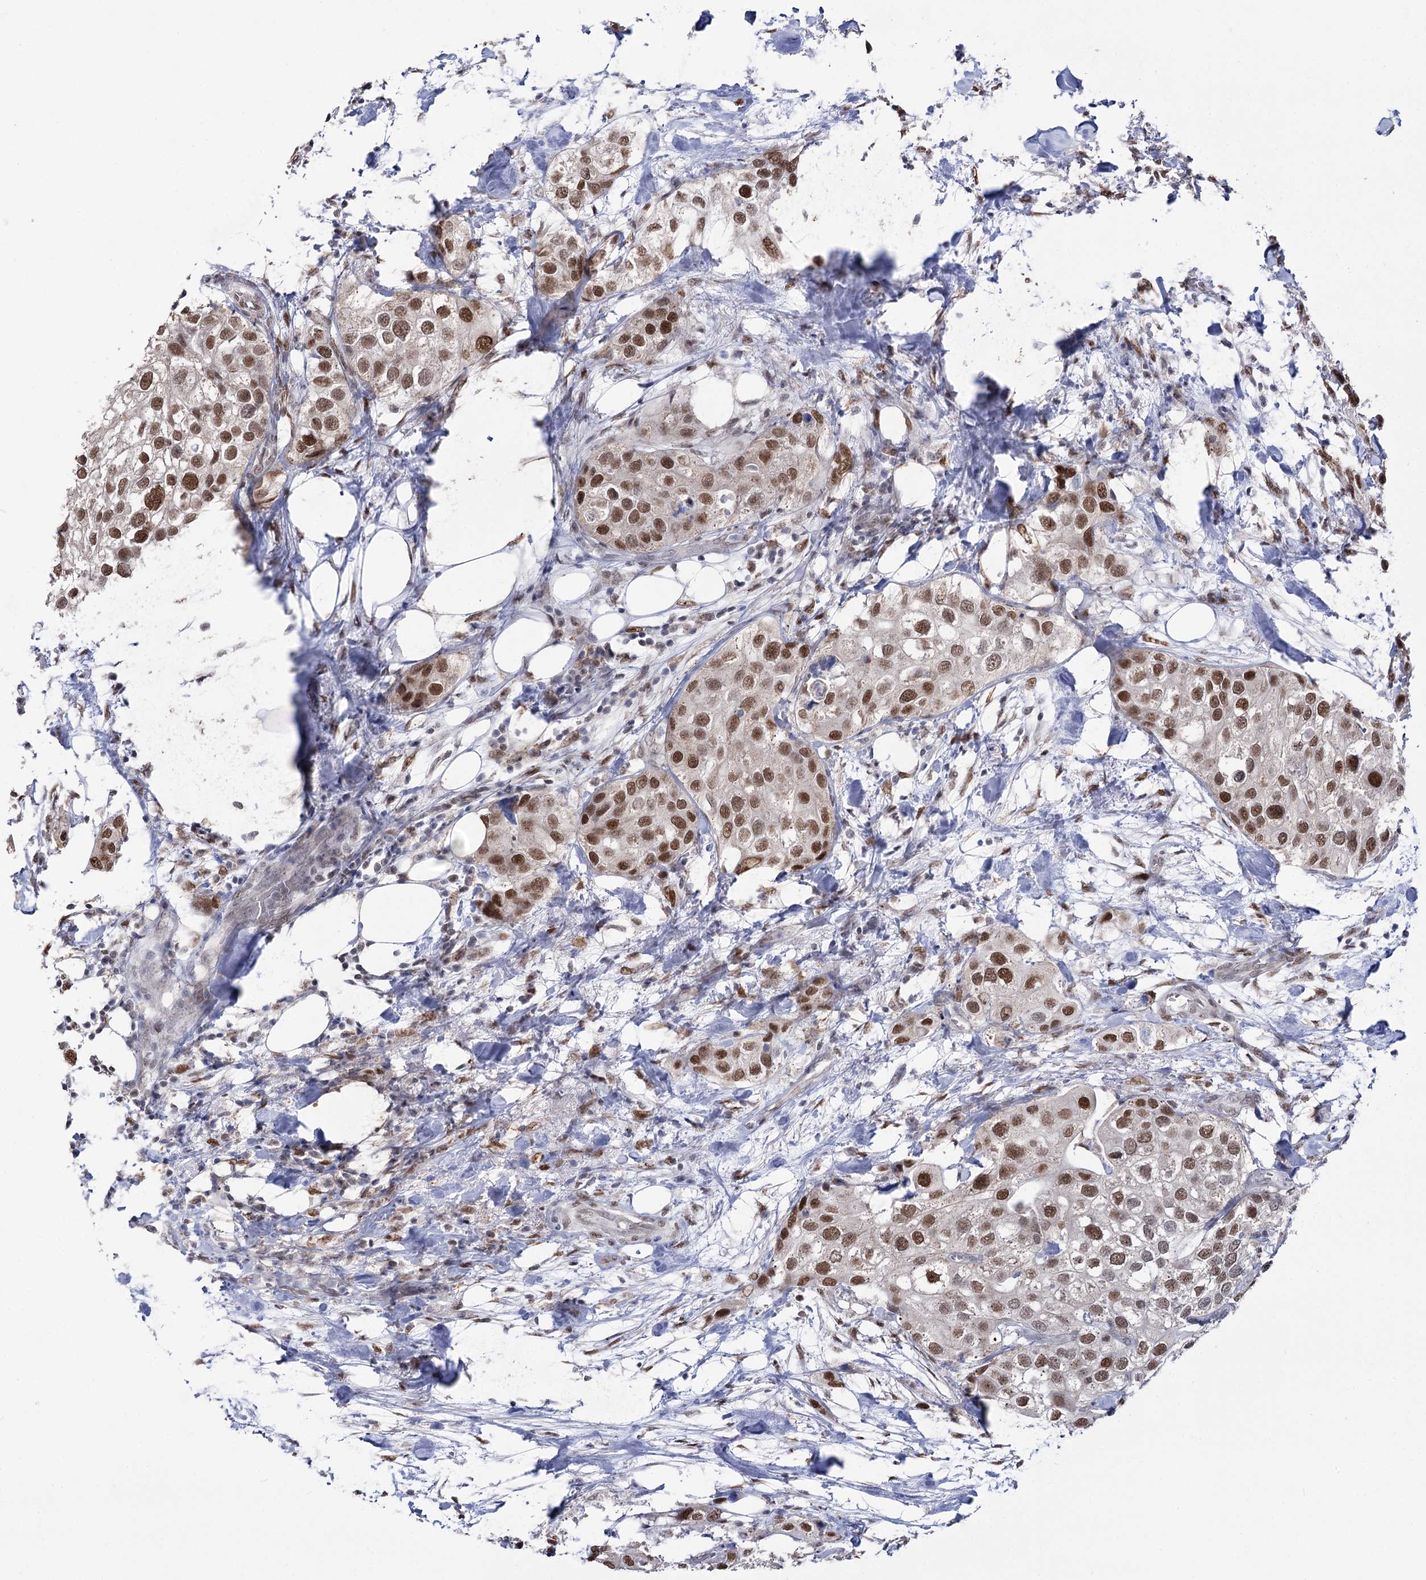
{"staining": {"intensity": "moderate", "quantity": ">75%", "location": "nuclear"}, "tissue": "urothelial cancer", "cell_type": "Tumor cells", "image_type": "cancer", "snomed": [{"axis": "morphology", "description": "Urothelial carcinoma, High grade"}, {"axis": "topography", "description": "Urinary bladder"}], "caption": "About >75% of tumor cells in urothelial cancer reveal moderate nuclear protein staining as visualized by brown immunohistochemical staining.", "gene": "VGLL4", "patient": {"sex": "male", "age": 64}}